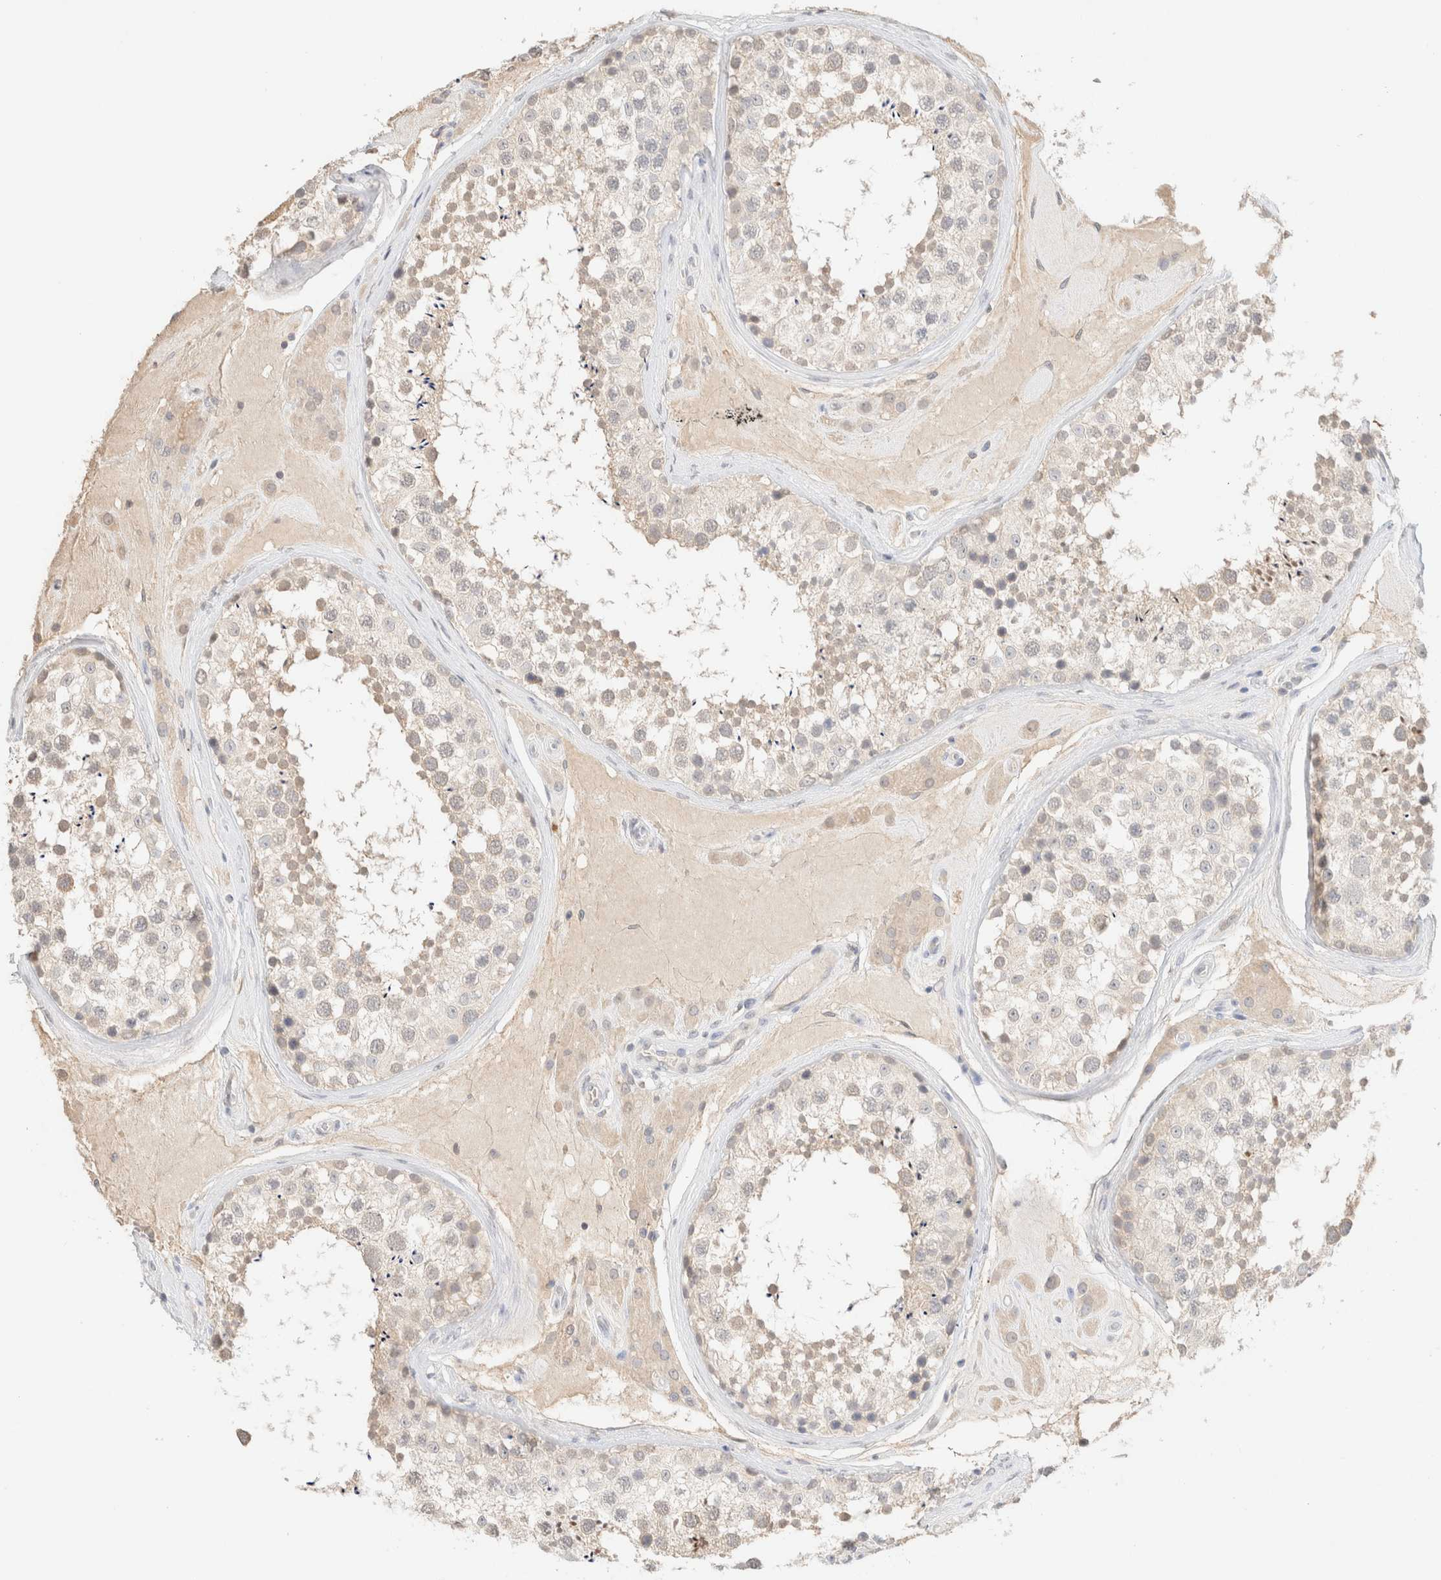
{"staining": {"intensity": "weak", "quantity": "25%-75%", "location": "cytoplasmic/membranous"}, "tissue": "testis", "cell_type": "Cells in seminiferous ducts", "image_type": "normal", "snomed": [{"axis": "morphology", "description": "Normal tissue, NOS"}, {"axis": "topography", "description": "Testis"}], "caption": "Protein staining shows weak cytoplasmic/membranous expression in about 25%-75% of cells in seminiferous ducts in normal testis.", "gene": "CPA1", "patient": {"sex": "male", "age": 46}}